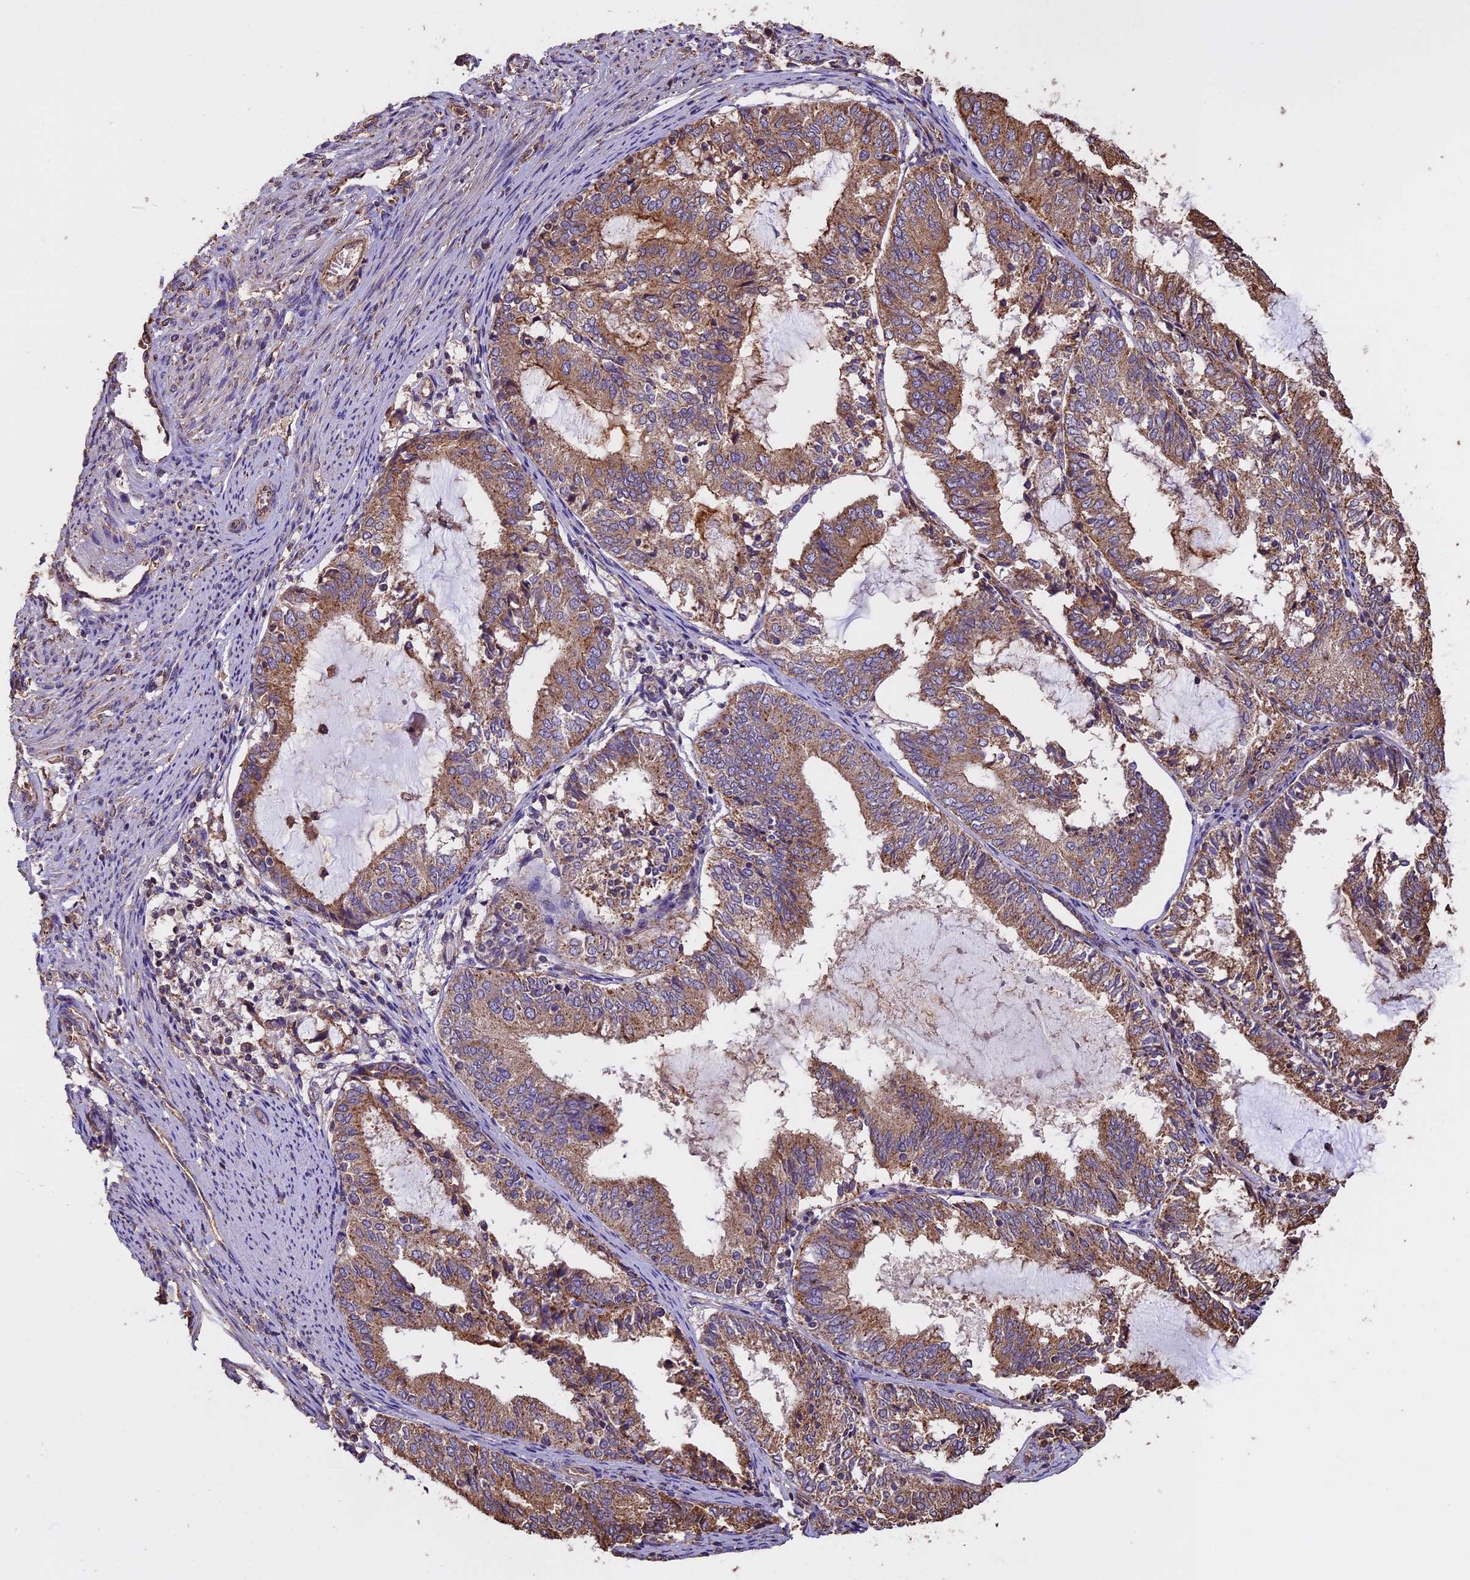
{"staining": {"intensity": "moderate", "quantity": ">75%", "location": "cytoplasmic/membranous"}, "tissue": "endometrial cancer", "cell_type": "Tumor cells", "image_type": "cancer", "snomed": [{"axis": "morphology", "description": "Adenocarcinoma, NOS"}, {"axis": "topography", "description": "Endometrium"}], "caption": "Endometrial adenocarcinoma stained with a brown dye shows moderate cytoplasmic/membranous positive staining in approximately >75% of tumor cells.", "gene": "CHMP2A", "patient": {"sex": "female", "age": 81}}